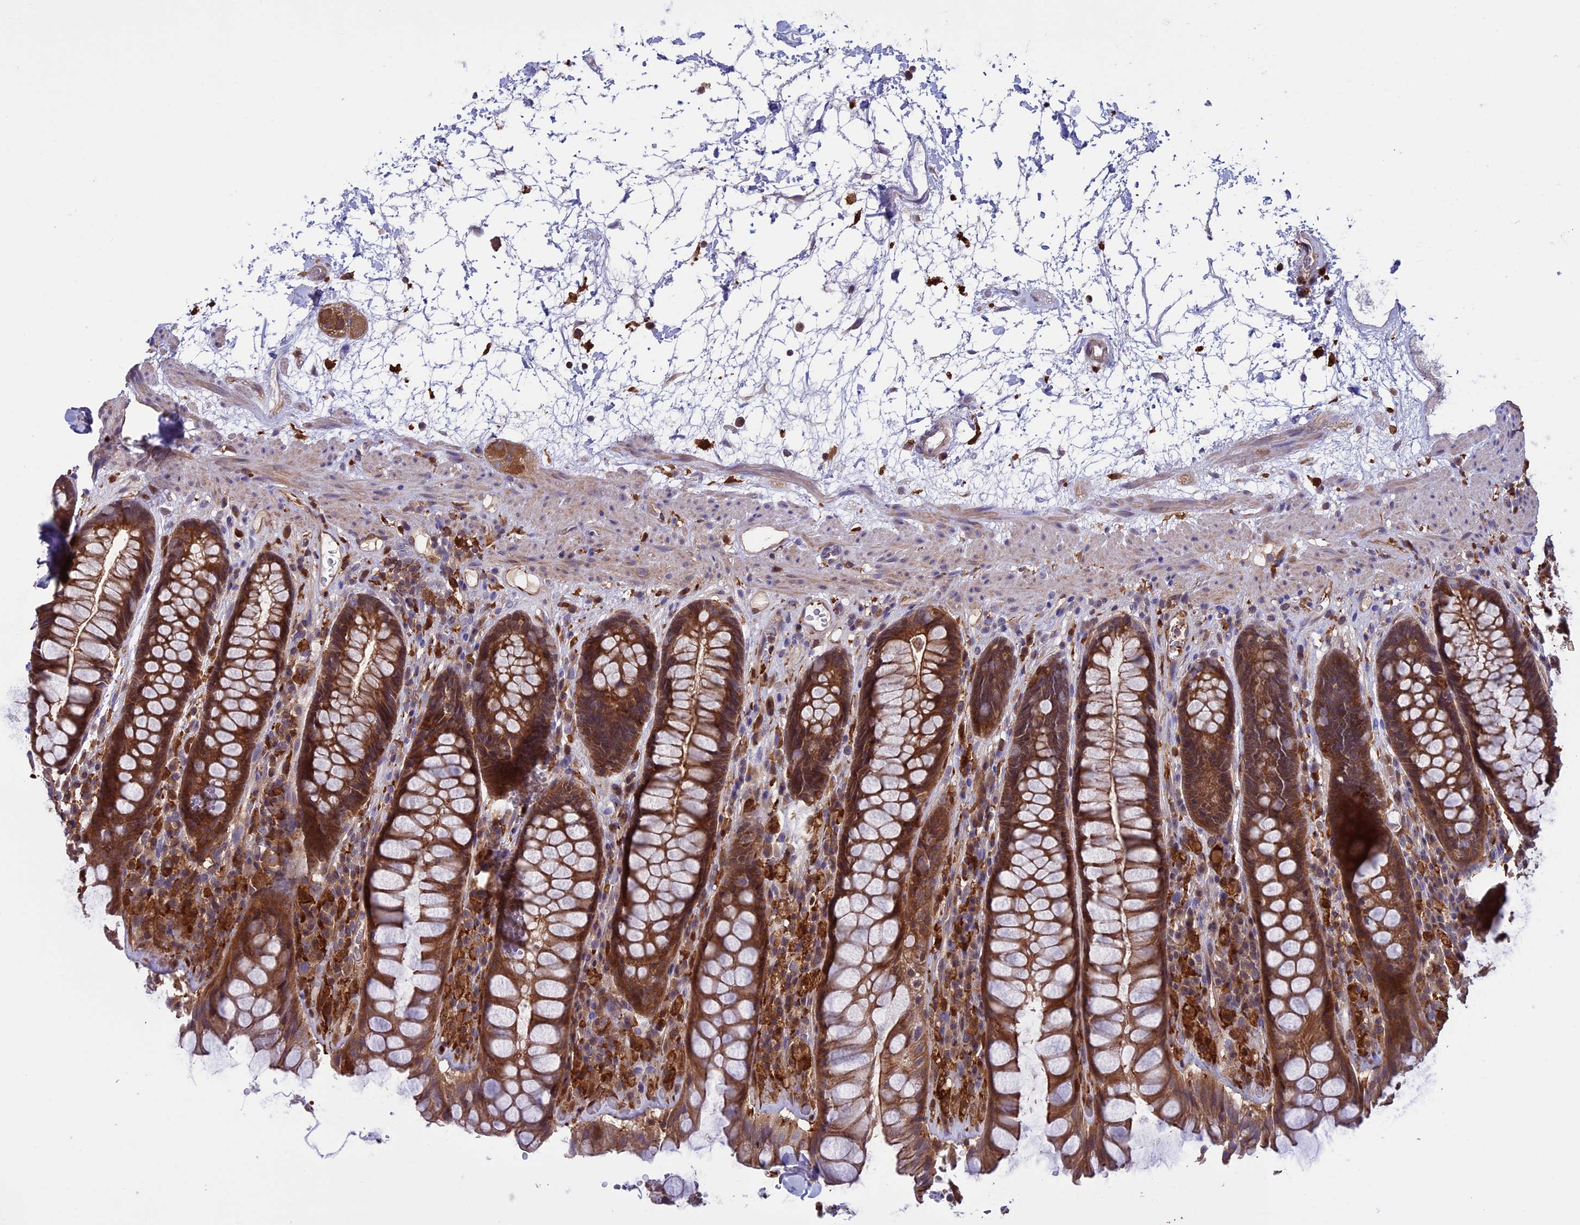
{"staining": {"intensity": "moderate", "quantity": ">75%", "location": "cytoplasmic/membranous"}, "tissue": "rectum", "cell_type": "Glandular cells", "image_type": "normal", "snomed": [{"axis": "morphology", "description": "Normal tissue, NOS"}, {"axis": "topography", "description": "Rectum"}], "caption": "Protein staining displays moderate cytoplasmic/membranous staining in approximately >75% of glandular cells in normal rectum.", "gene": "ARHGAP18", "patient": {"sex": "male", "age": 64}}